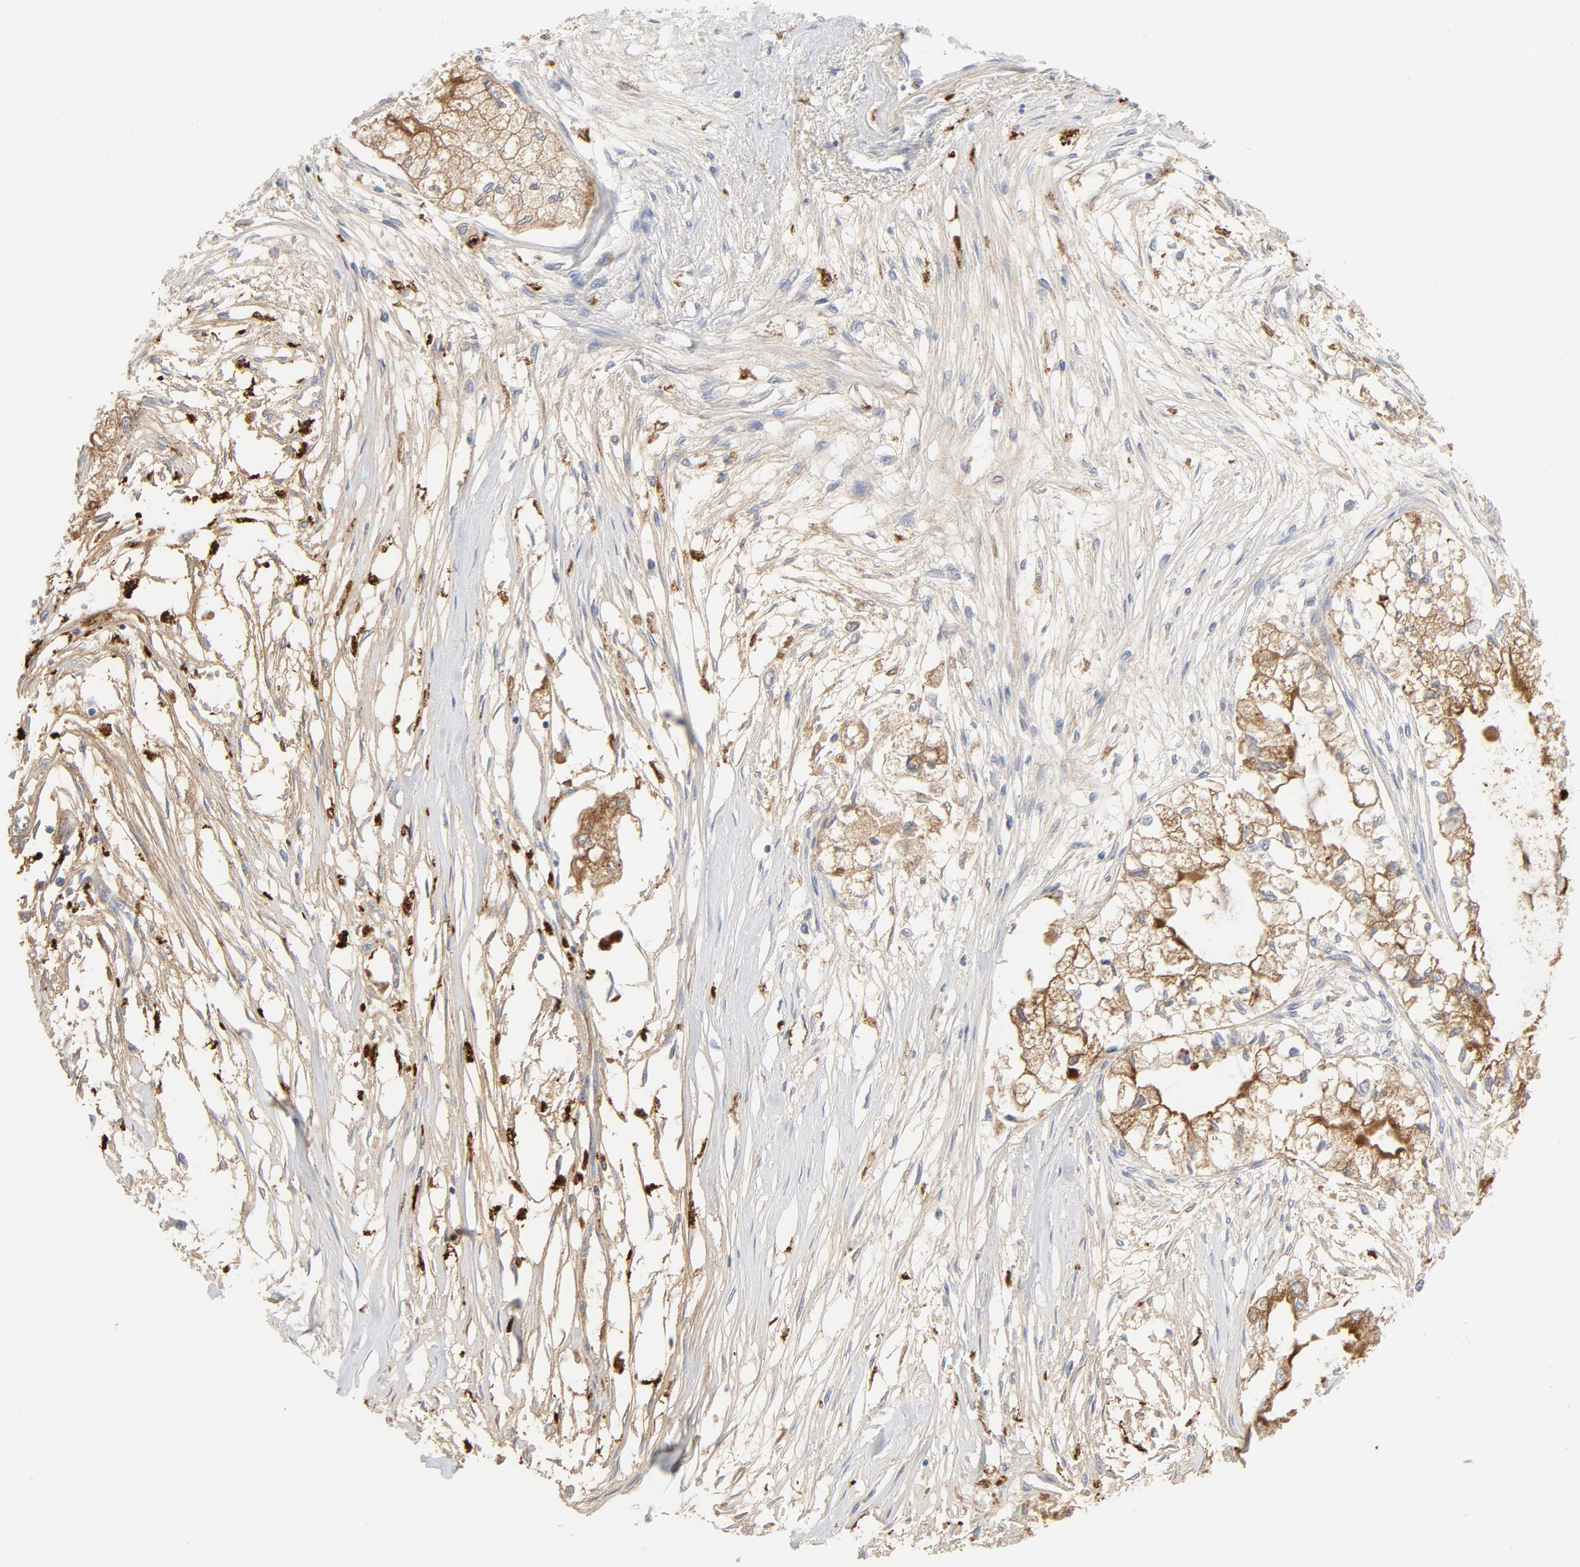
{"staining": {"intensity": "moderate", "quantity": ">75%", "location": "cytoplasmic/membranous"}, "tissue": "pancreatic cancer", "cell_type": "Tumor cells", "image_type": "cancer", "snomed": [{"axis": "morphology", "description": "Adenocarcinoma, NOS"}, {"axis": "topography", "description": "Pancreas"}], "caption": "The histopathology image demonstrates immunohistochemical staining of adenocarcinoma (pancreatic). There is moderate cytoplasmic/membranous positivity is seen in approximately >75% of tumor cells.", "gene": "MAGEB17", "patient": {"sex": "male", "age": 79}}